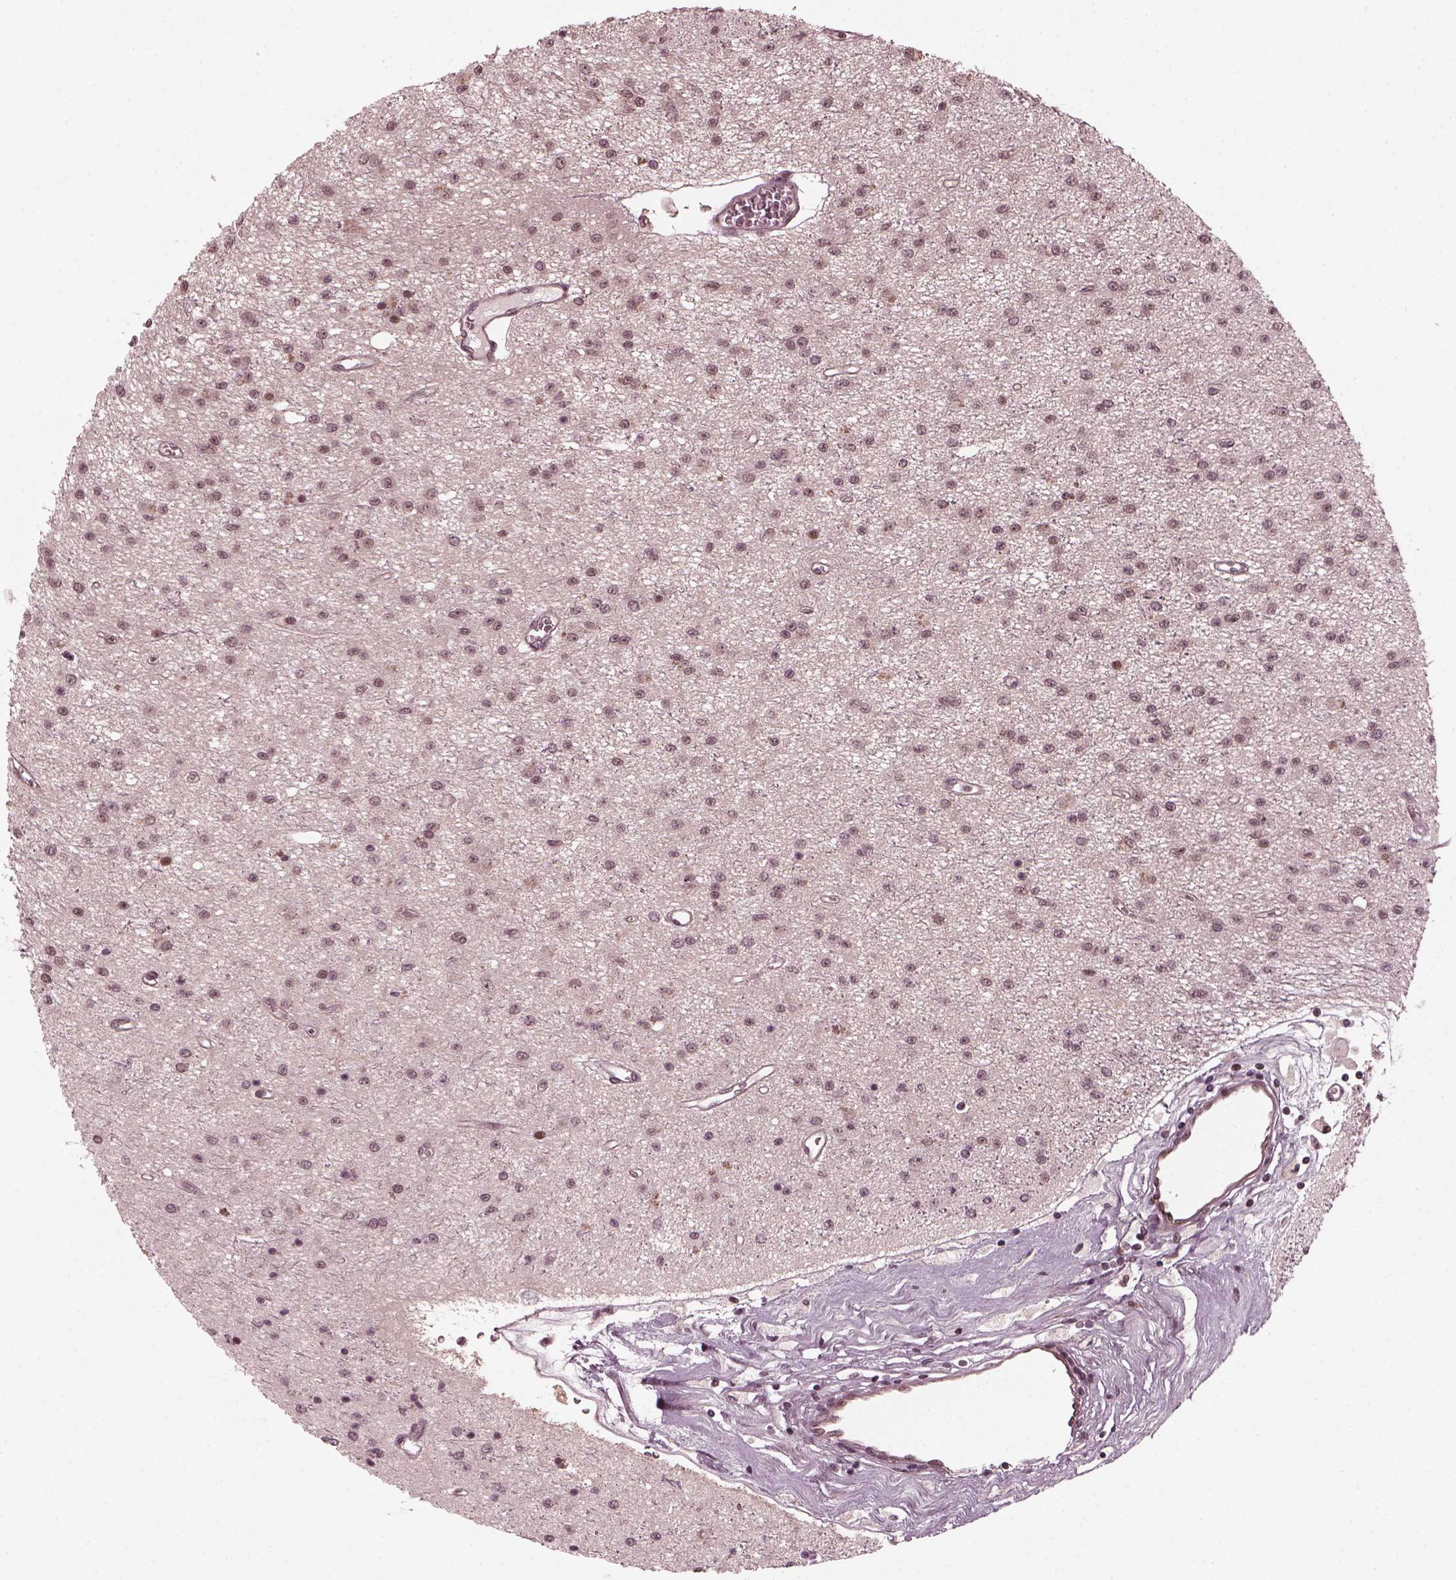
{"staining": {"intensity": "negative", "quantity": "none", "location": "none"}, "tissue": "glioma", "cell_type": "Tumor cells", "image_type": "cancer", "snomed": [{"axis": "morphology", "description": "Glioma, malignant, Low grade"}, {"axis": "topography", "description": "Brain"}], "caption": "The immunohistochemistry (IHC) micrograph has no significant staining in tumor cells of low-grade glioma (malignant) tissue.", "gene": "TRIB3", "patient": {"sex": "female", "age": 45}}